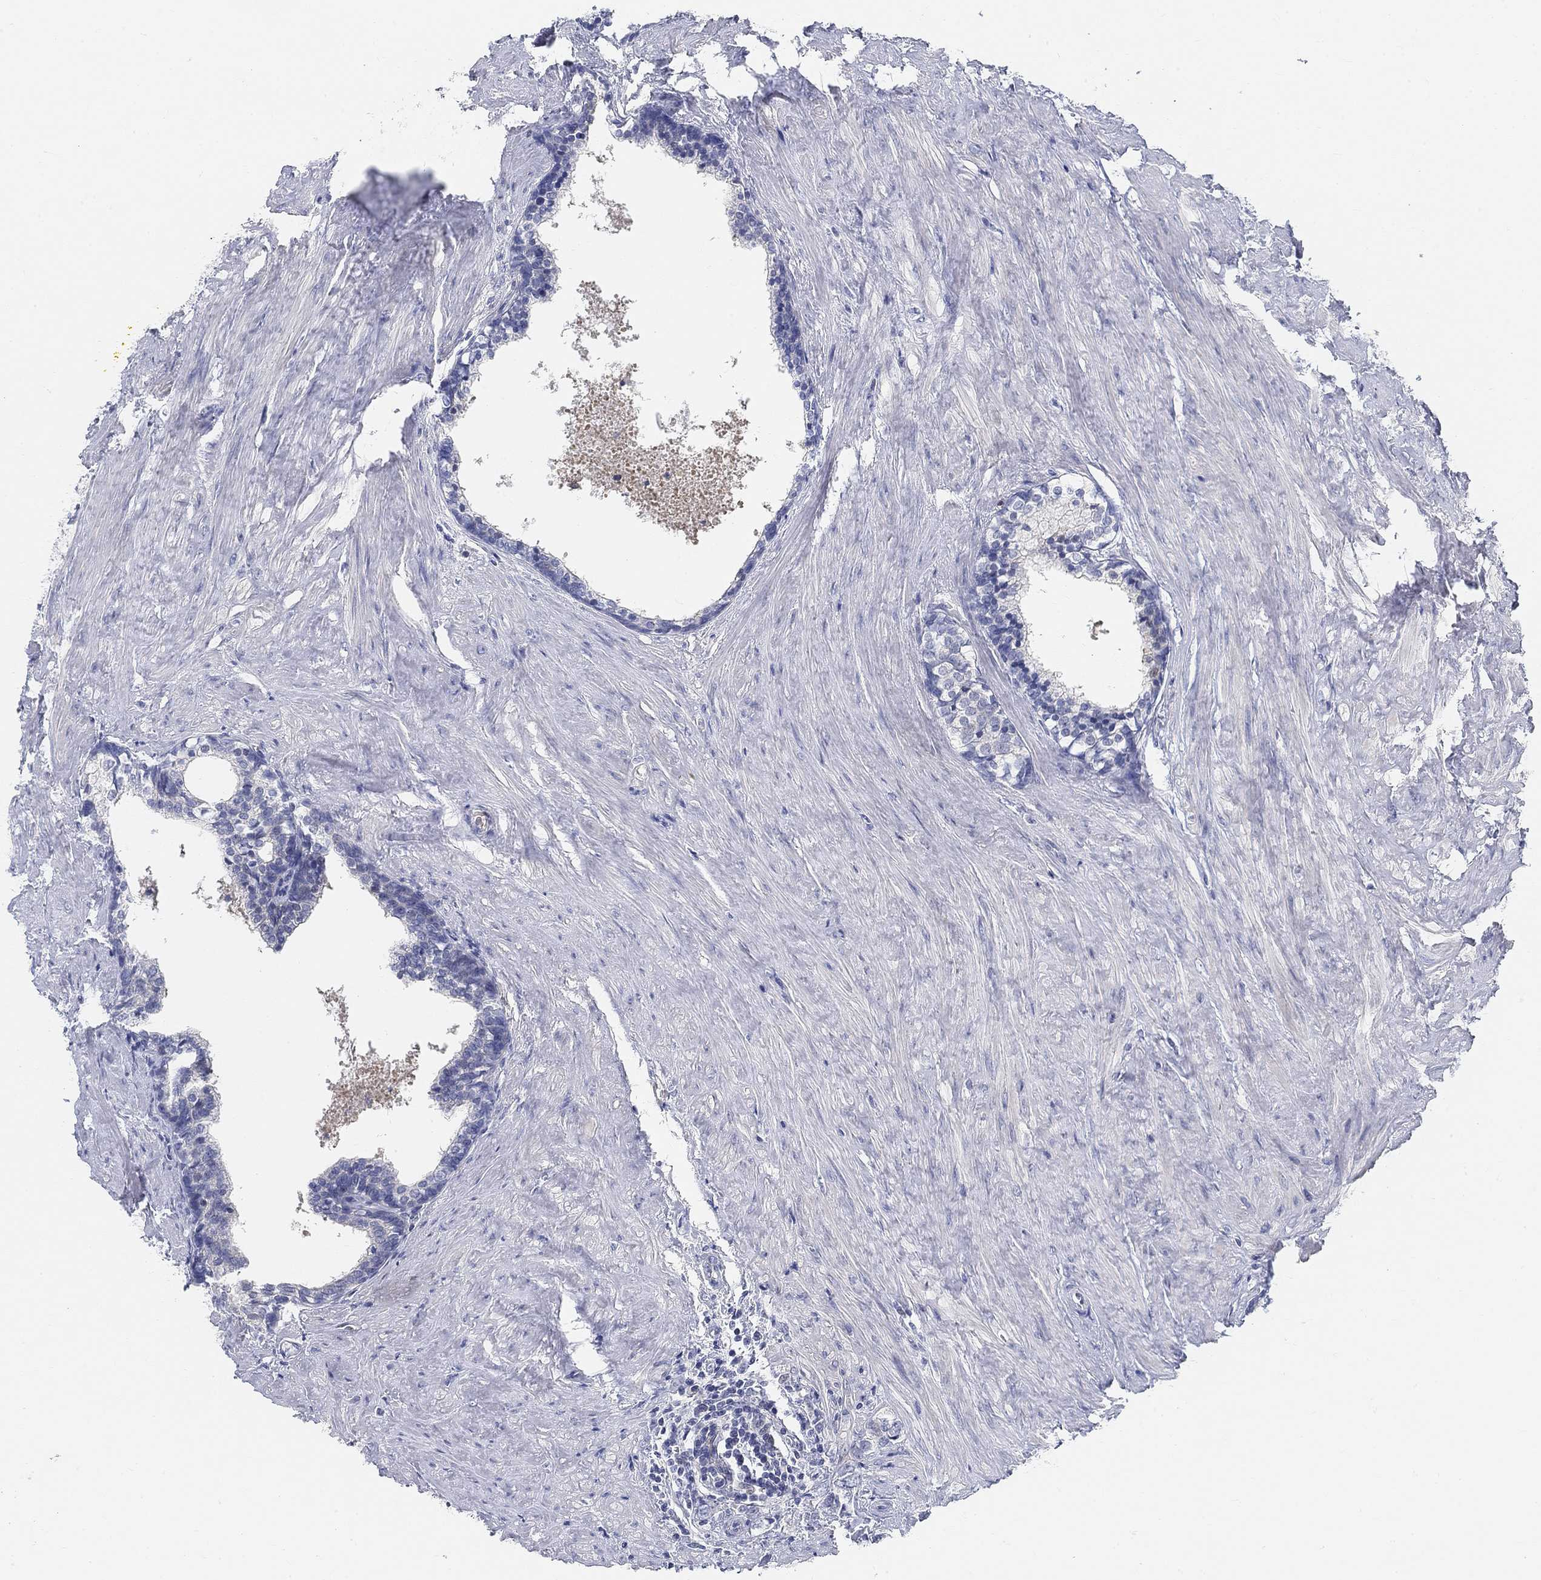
{"staining": {"intensity": "negative", "quantity": "none", "location": "none"}, "tissue": "prostate cancer", "cell_type": "Tumor cells", "image_type": "cancer", "snomed": [{"axis": "morphology", "description": "Adenocarcinoma, NOS"}, {"axis": "topography", "description": "Prostate and seminal vesicle, NOS"}], "caption": "The image reveals no staining of tumor cells in prostate cancer.", "gene": "SNTG2", "patient": {"sex": "male", "age": 63}}